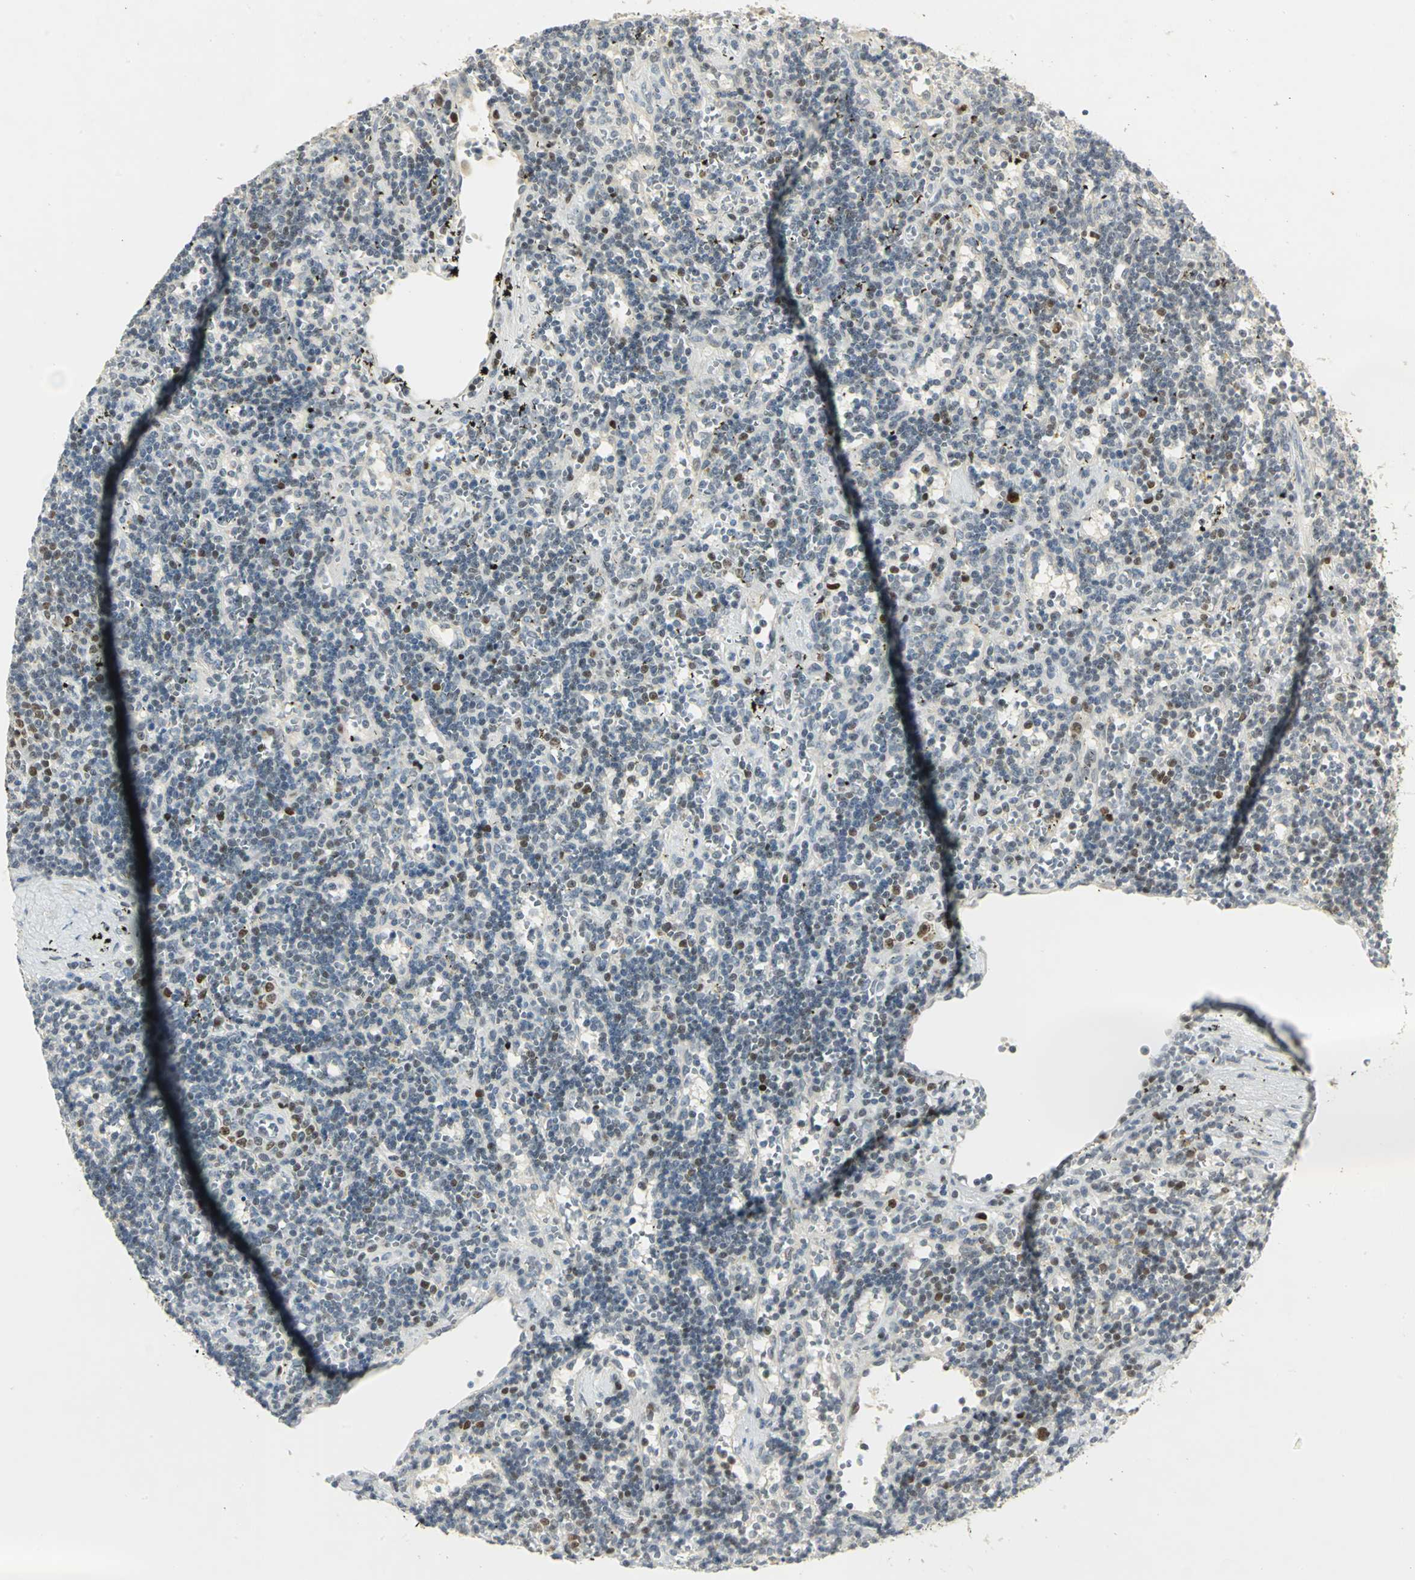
{"staining": {"intensity": "strong", "quantity": "<25%", "location": "nuclear"}, "tissue": "lymphoma", "cell_type": "Tumor cells", "image_type": "cancer", "snomed": [{"axis": "morphology", "description": "Malignant lymphoma, non-Hodgkin's type, Low grade"}, {"axis": "topography", "description": "Spleen"}], "caption": "Lymphoma stained with IHC reveals strong nuclear positivity in approximately <25% of tumor cells.", "gene": "AK6", "patient": {"sex": "male", "age": 60}}